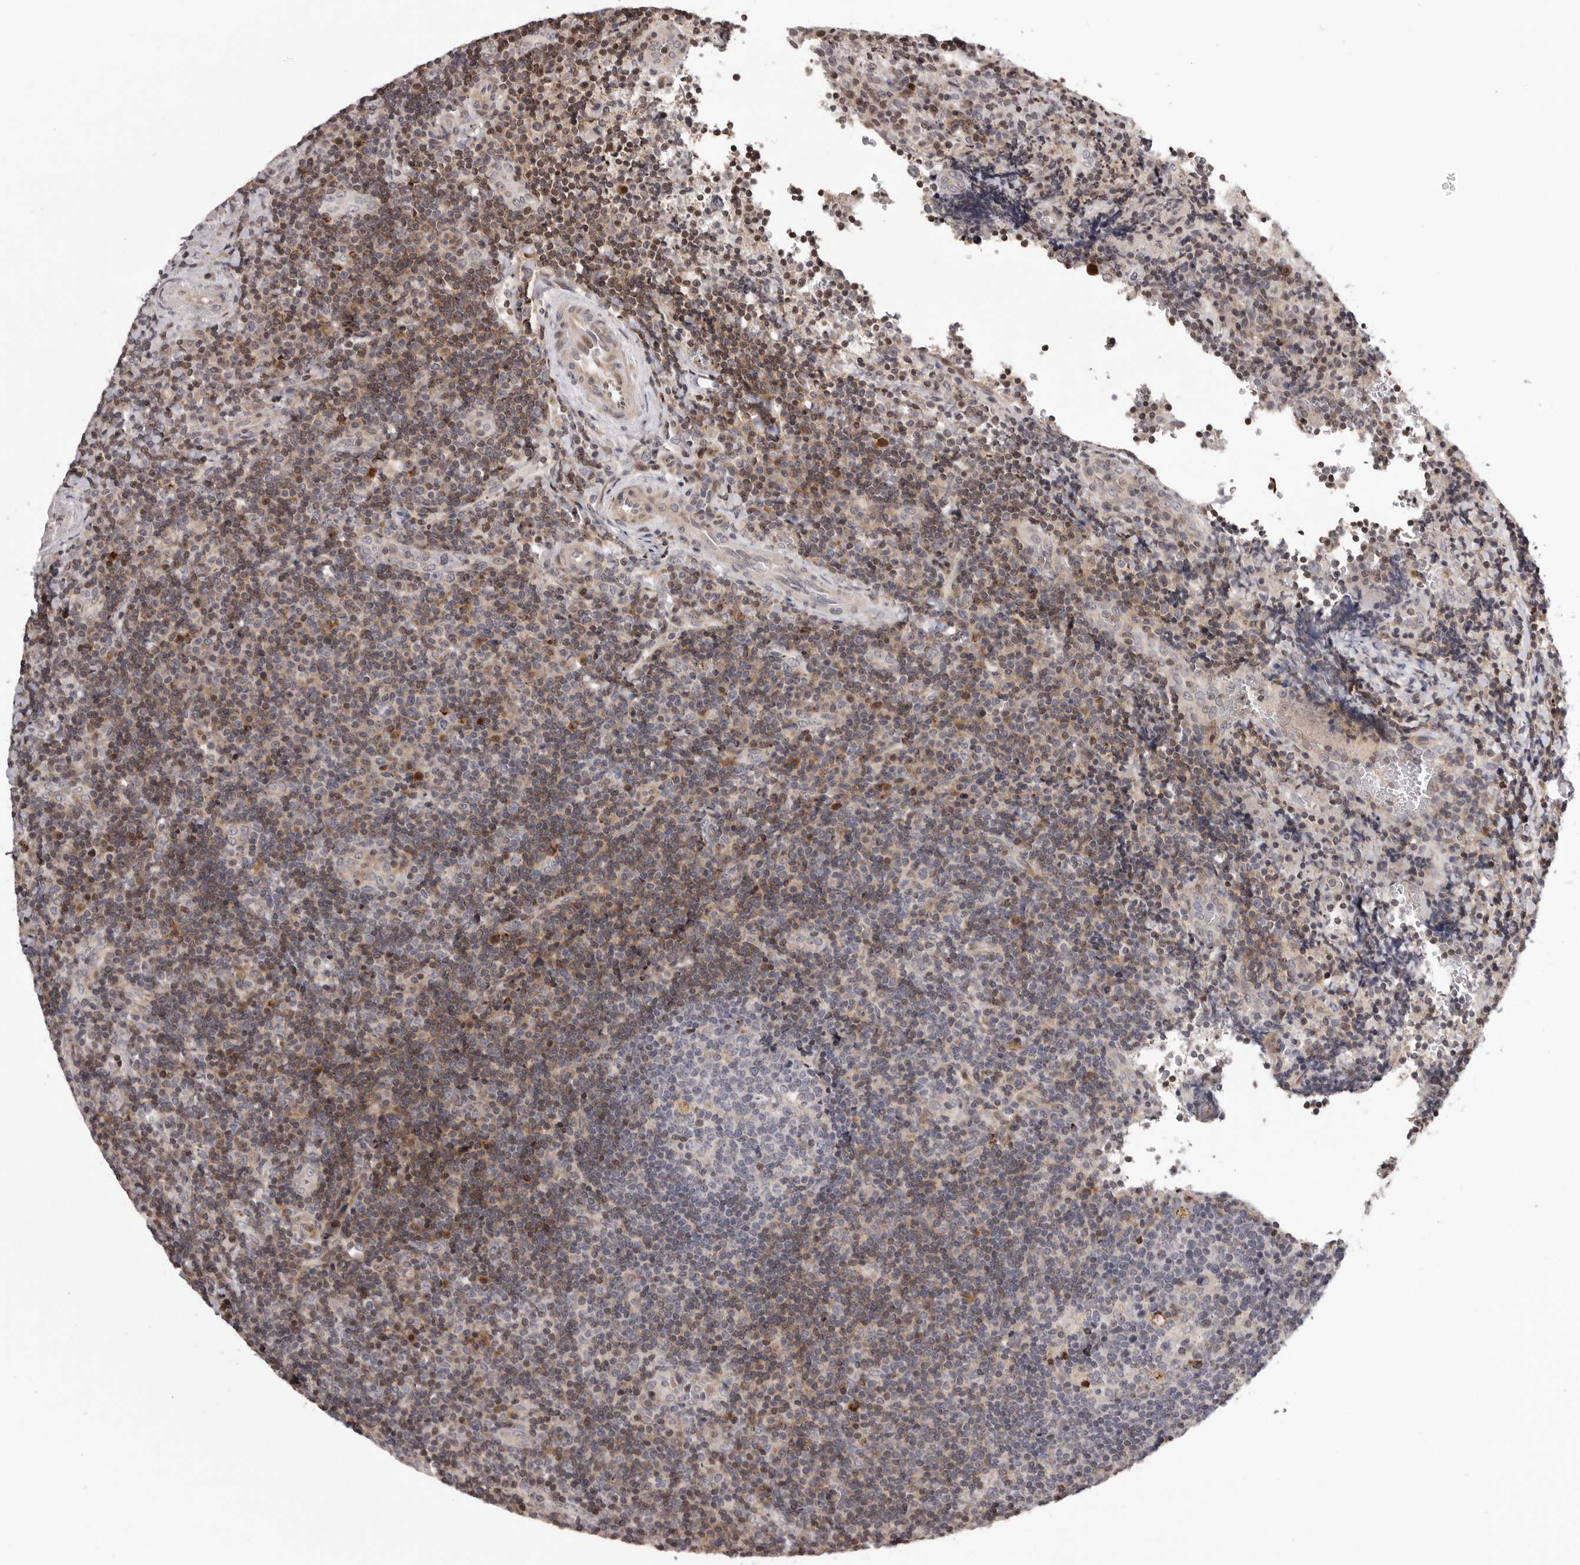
{"staining": {"intensity": "moderate", "quantity": "25%-75%", "location": "cytoplasmic/membranous,nuclear"}, "tissue": "lymphoma", "cell_type": "Tumor cells", "image_type": "cancer", "snomed": [{"axis": "morphology", "description": "Malignant lymphoma, non-Hodgkin's type, High grade"}, {"axis": "topography", "description": "Tonsil"}], "caption": "Protein staining of lymphoma tissue exhibits moderate cytoplasmic/membranous and nuclear positivity in approximately 25%-75% of tumor cells.", "gene": "AZIN1", "patient": {"sex": "female", "age": 36}}